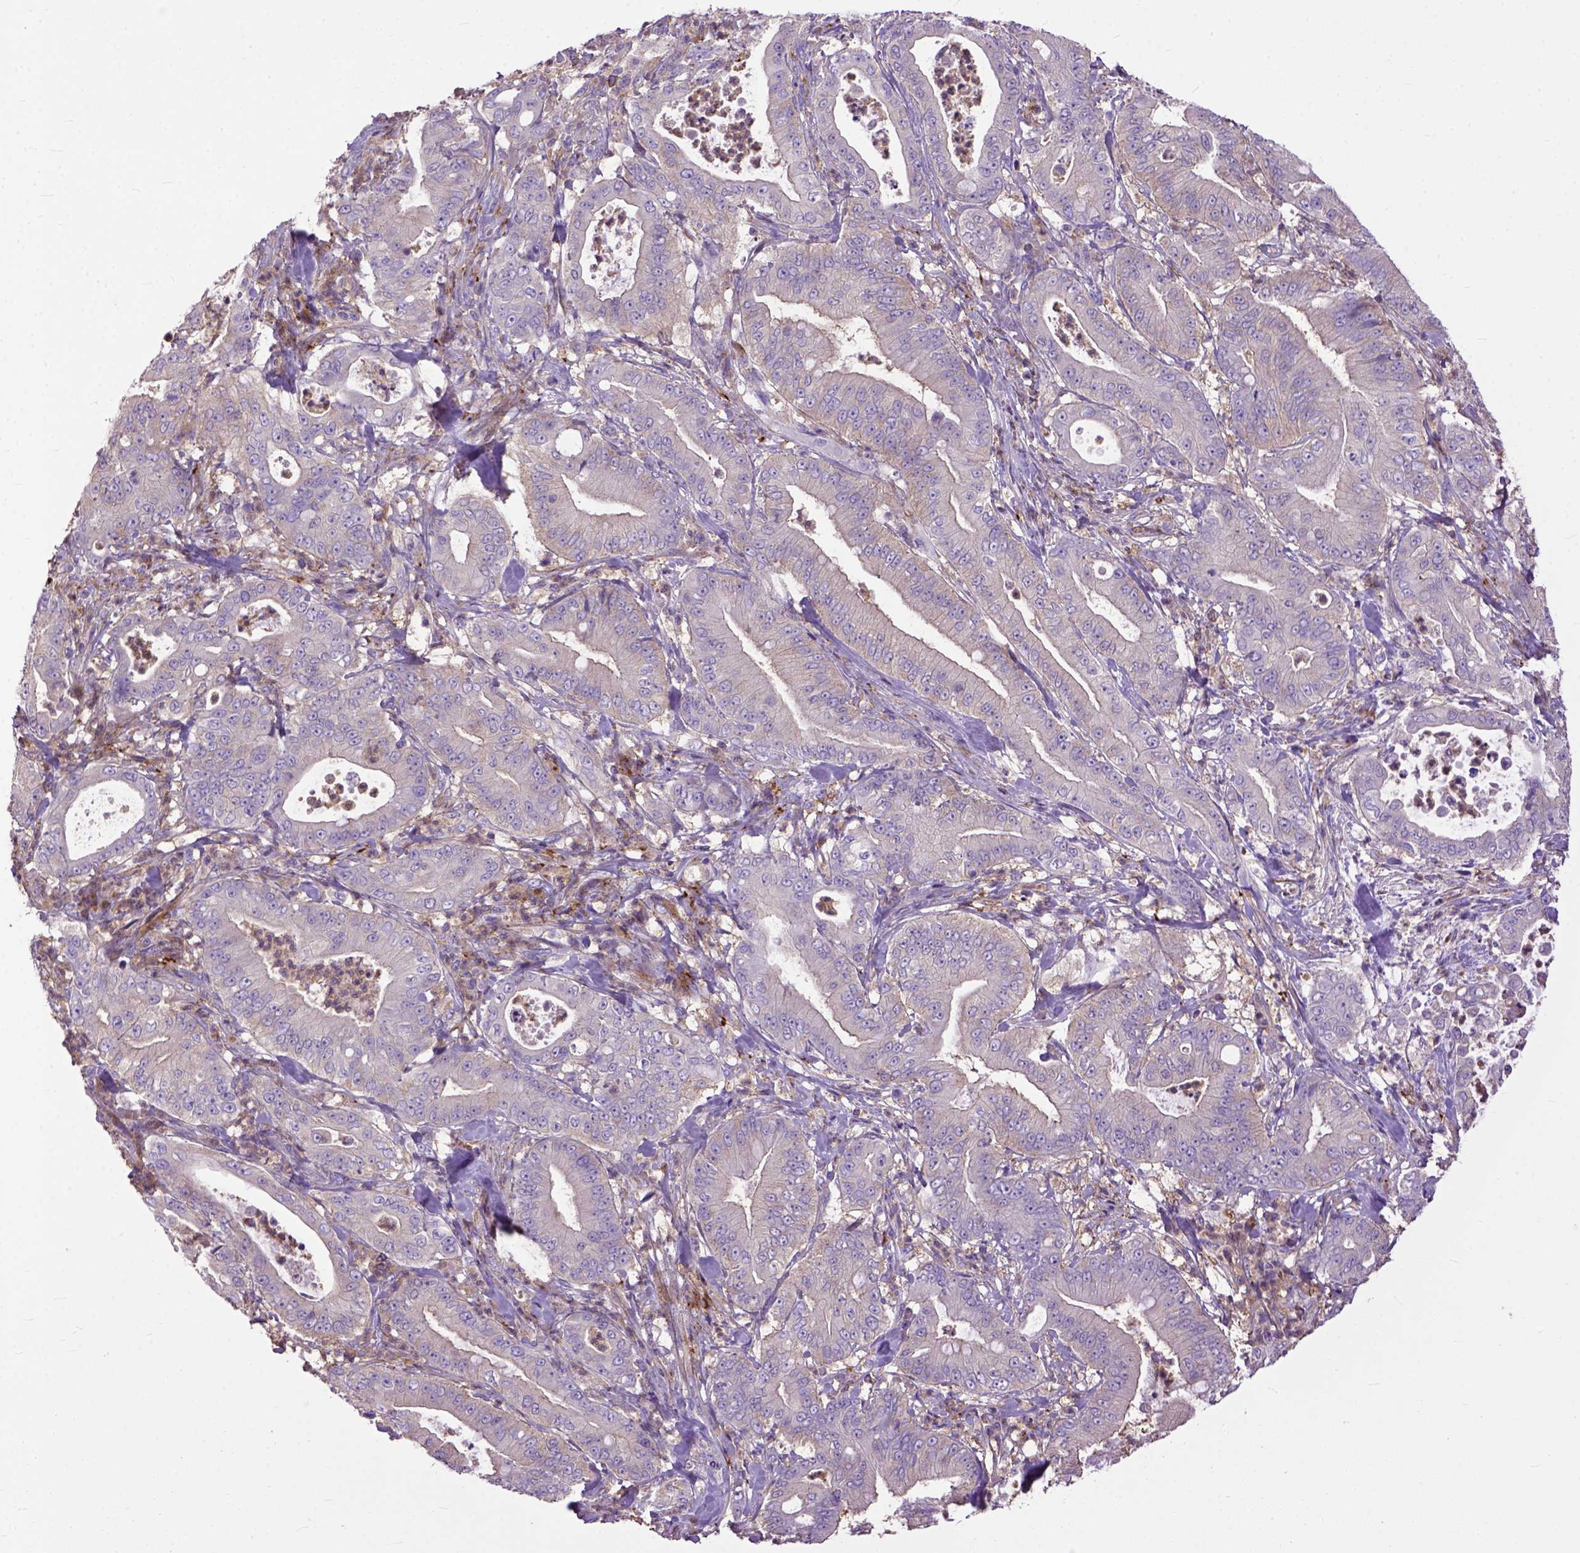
{"staining": {"intensity": "weak", "quantity": "<25%", "location": "cytoplasmic/membranous"}, "tissue": "pancreatic cancer", "cell_type": "Tumor cells", "image_type": "cancer", "snomed": [{"axis": "morphology", "description": "Adenocarcinoma, NOS"}, {"axis": "topography", "description": "Pancreas"}], "caption": "Immunohistochemistry (IHC) of human pancreatic cancer (adenocarcinoma) demonstrates no expression in tumor cells.", "gene": "NAMPT", "patient": {"sex": "male", "age": 71}}